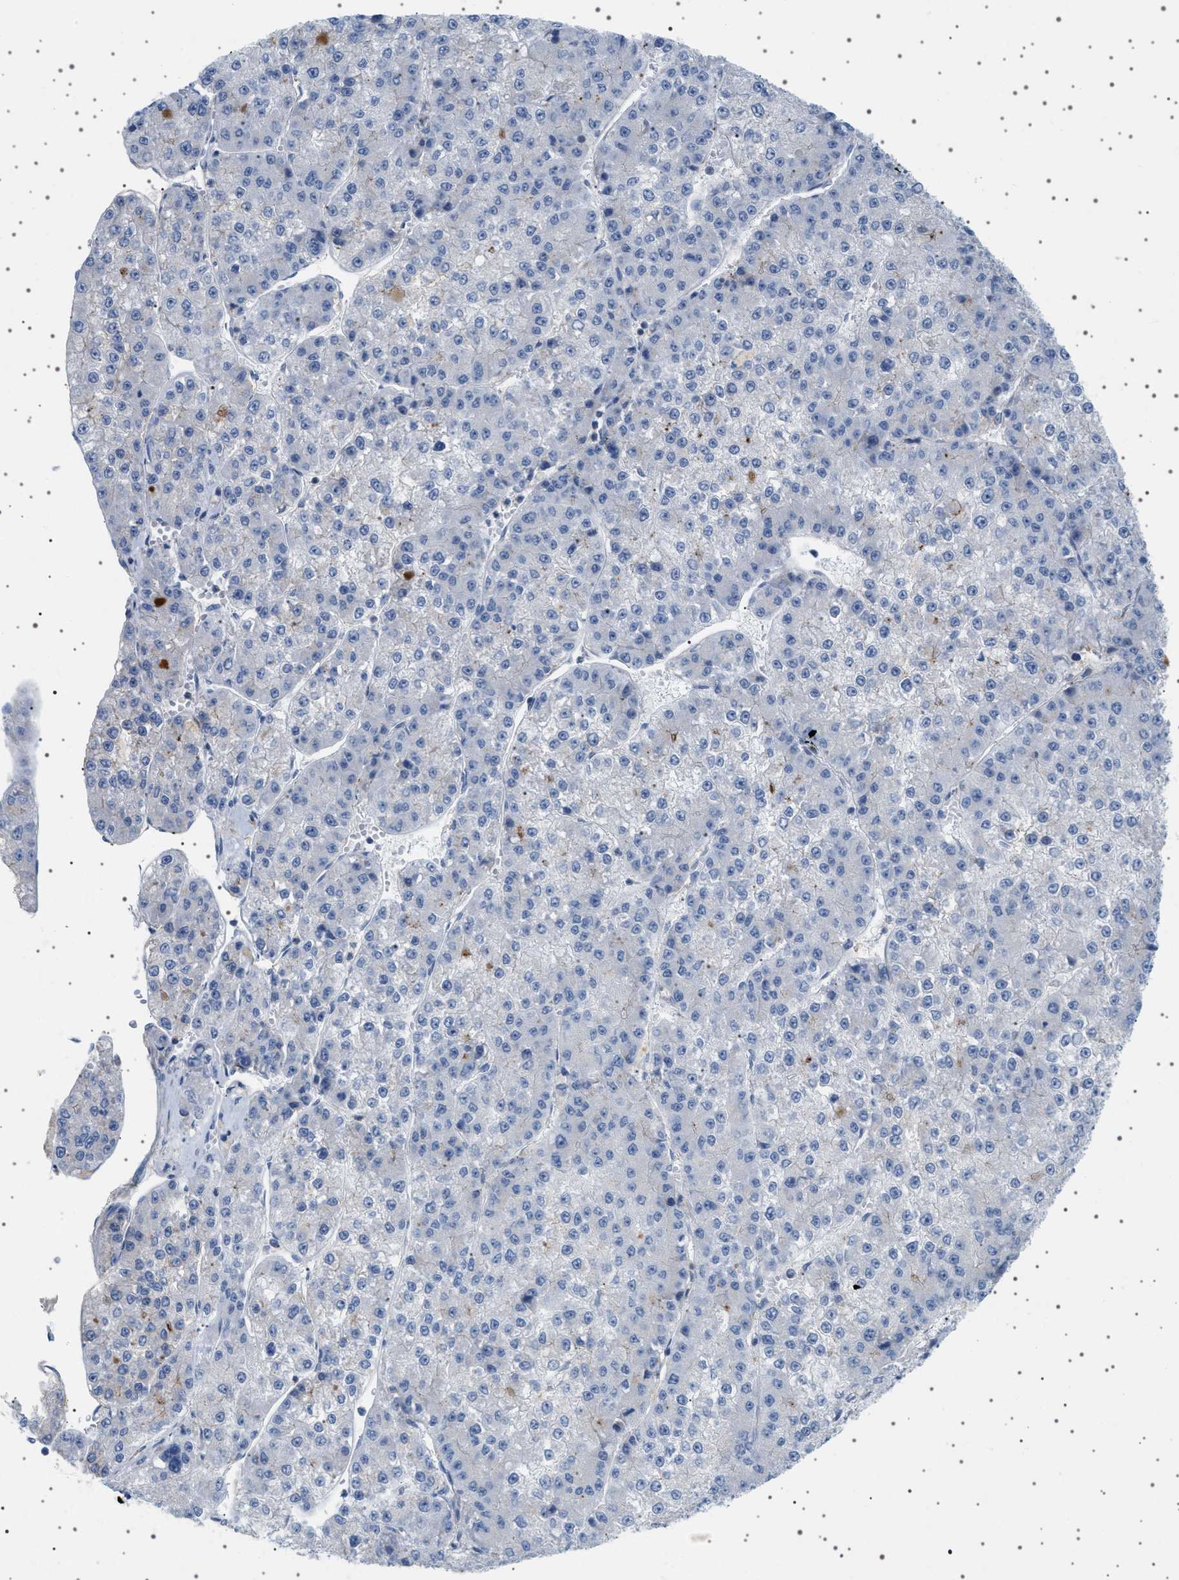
{"staining": {"intensity": "negative", "quantity": "none", "location": "none"}, "tissue": "liver cancer", "cell_type": "Tumor cells", "image_type": "cancer", "snomed": [{"axis": "morphology", "description": "Carcinoma, Hepatocellular, NOS"}, {"axis": "topography", "description": "Liver"}], "caption": "Photomicrograph shows no significant protein expression in tumor cells of liver hepatocellular carcinoma.", "gene": "ADCY10", "patient": {"sex": "female", "age": 73}}